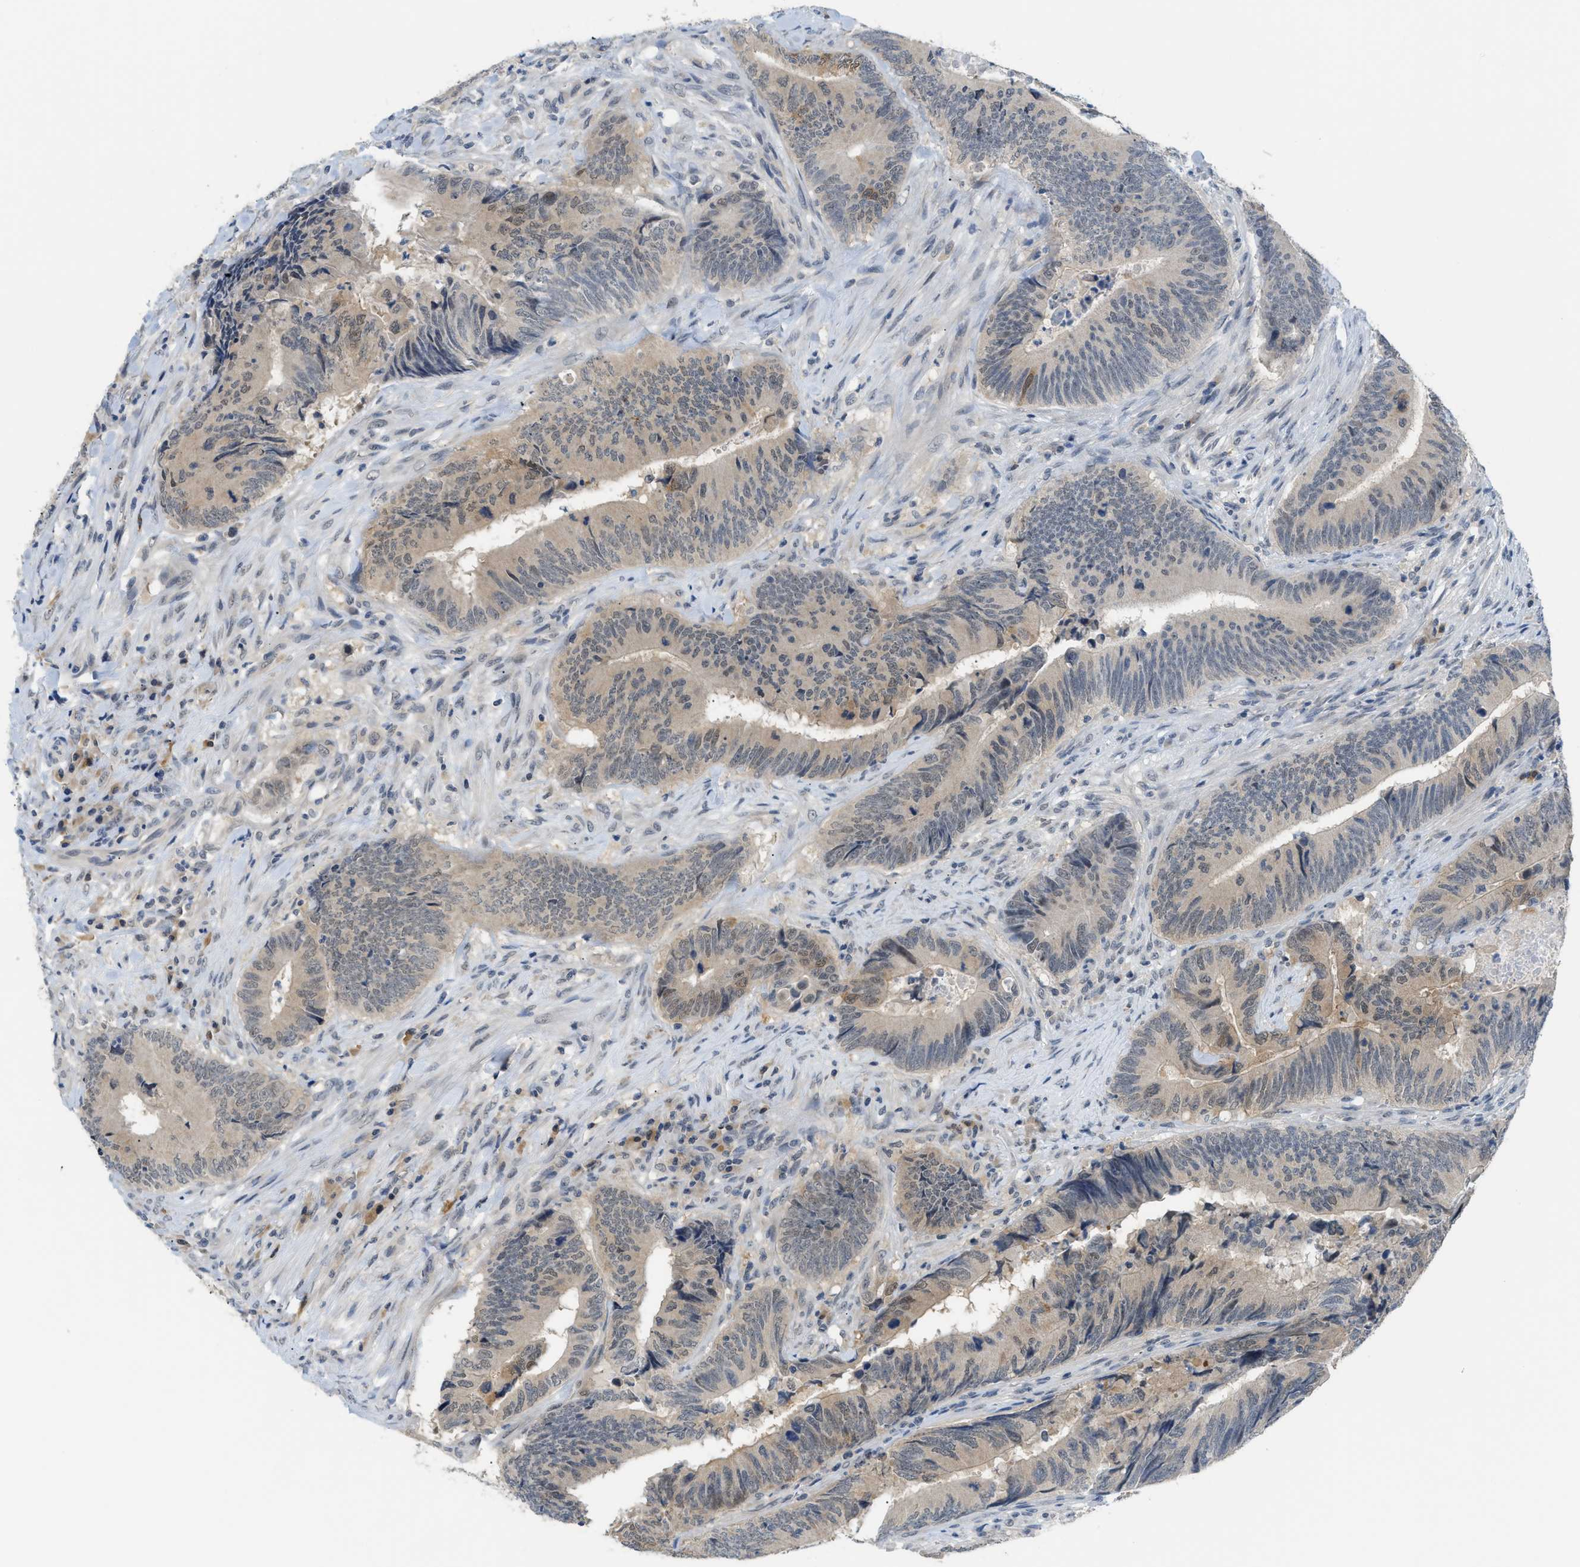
{"staining": {"intensity": "weak", "quantity": ">75%", "location": "cytoplasmic/membranous"}, "tissue": "colorectal cancer", "cell_type": "Tumor cells", "image_type": "cancer", "snomed": [{"axis": "morphology", "description": "Normal tissue, NOS"}, {"axis": "morphology", "description": "Adenocarcinoma, NOS"}, {"axis": "topography", "description": "Colon"}], "caption": "Human colorectal adenocarcinoma stained for a protein (brown) displays weak cytoplasmic/membranous positive positivity in about >75% of tumor cells.", "gene": "PSAT1", "patient": {"sex": "male", "age": 56}}